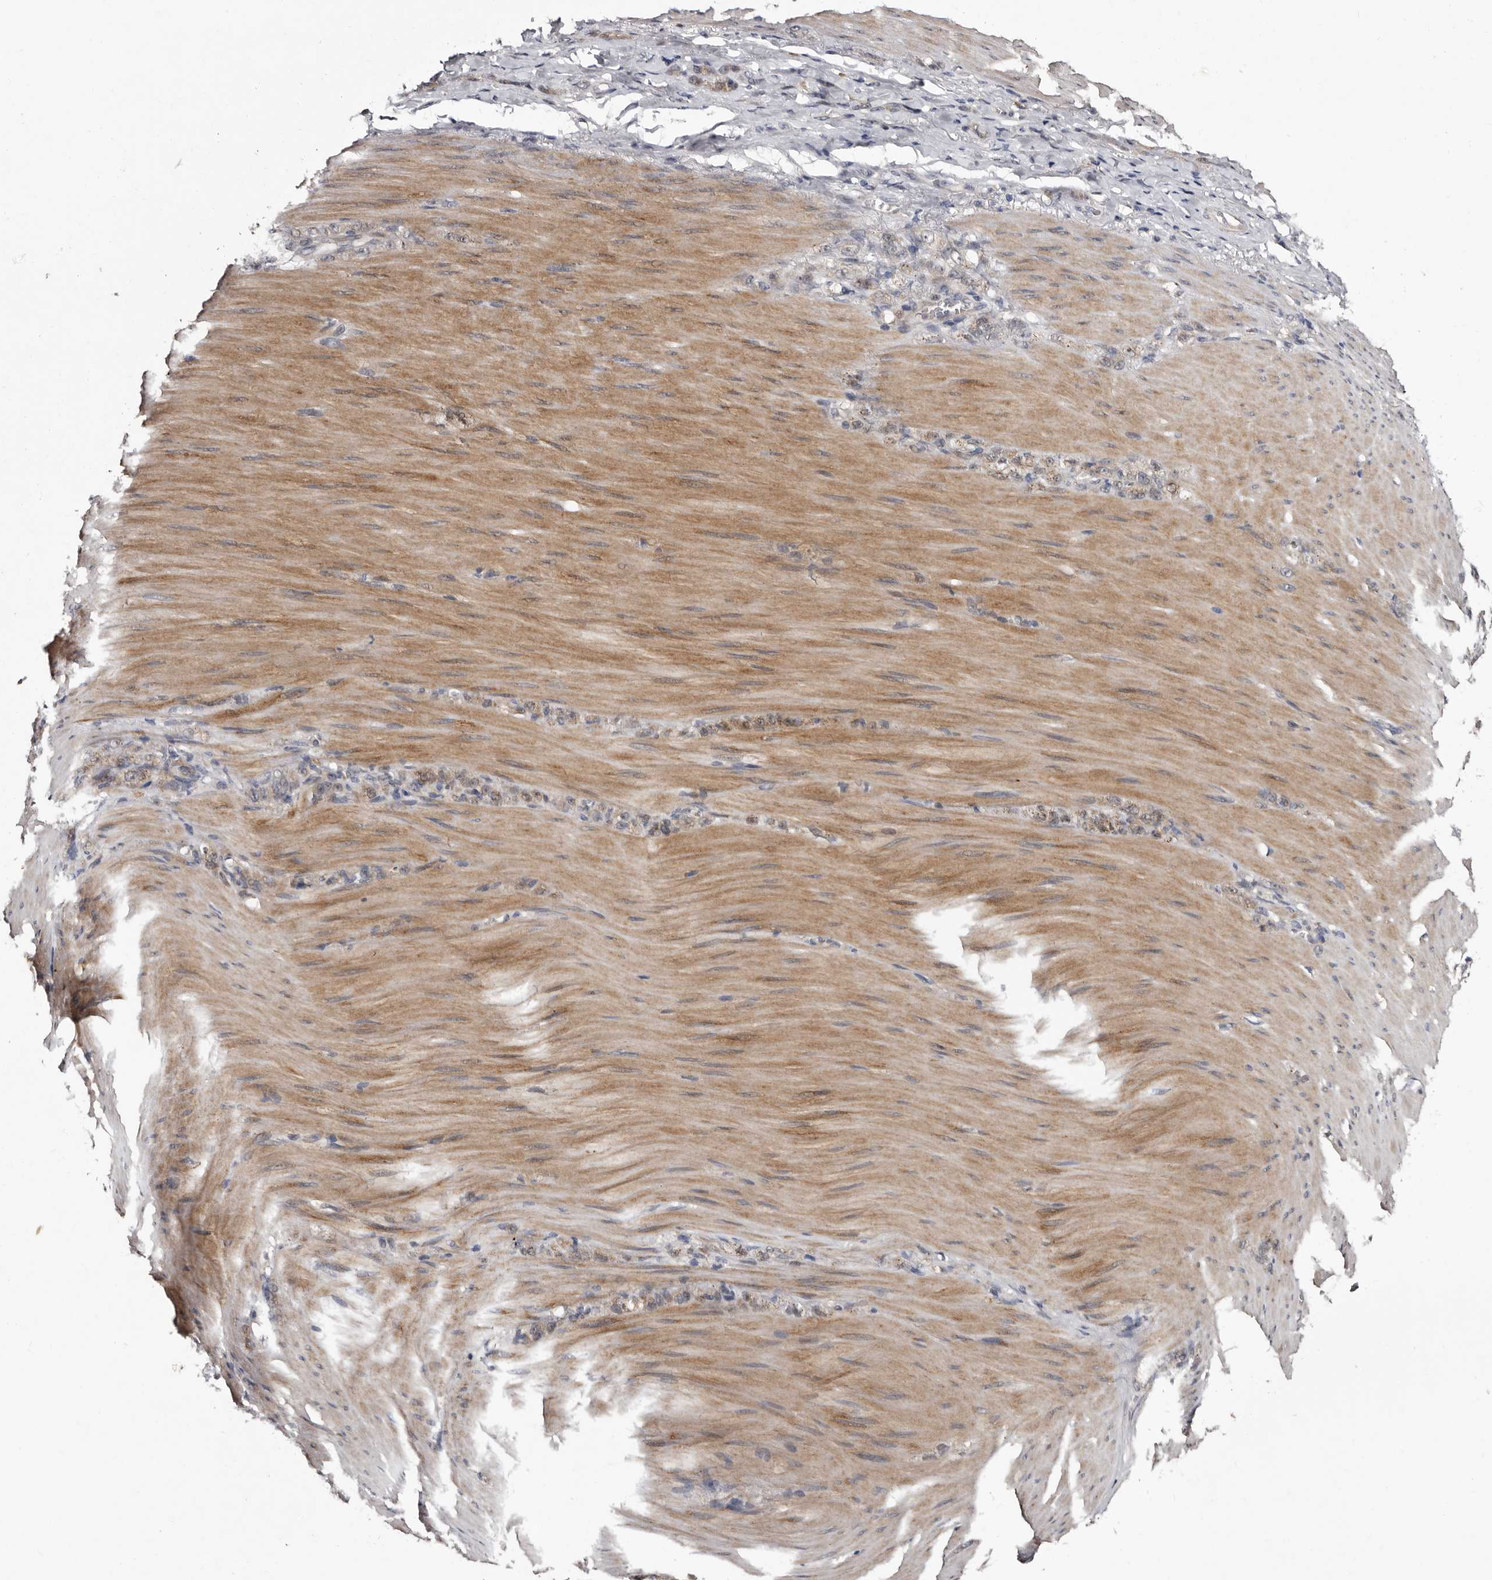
{"staining": {"intensity": "weak", "quantity": "25%-75%", "location": "cytoplasmic/membranous"}, "tissue": "stomach cancer", "cell_type": "Tumor cells", "image_type": "cancer", "snomed": [{"axis": "morphology", "description": "Normal tissue, NOS"}, {"axis": "morphology", "description": "Adenocarcinoma, NOS"}, {"axis": "topography", "description": "Stomach"}], "caption": "This photomicrograph demonstrates immunohistochemistry staining of human stomach cancer (adenocarcinoma), with low weak cytoplasmic/membranous positivity in approximately 25%-75% of tumor cells.", "gene": "DNPH1", "patient": {"sex": "male", "age": 82}}